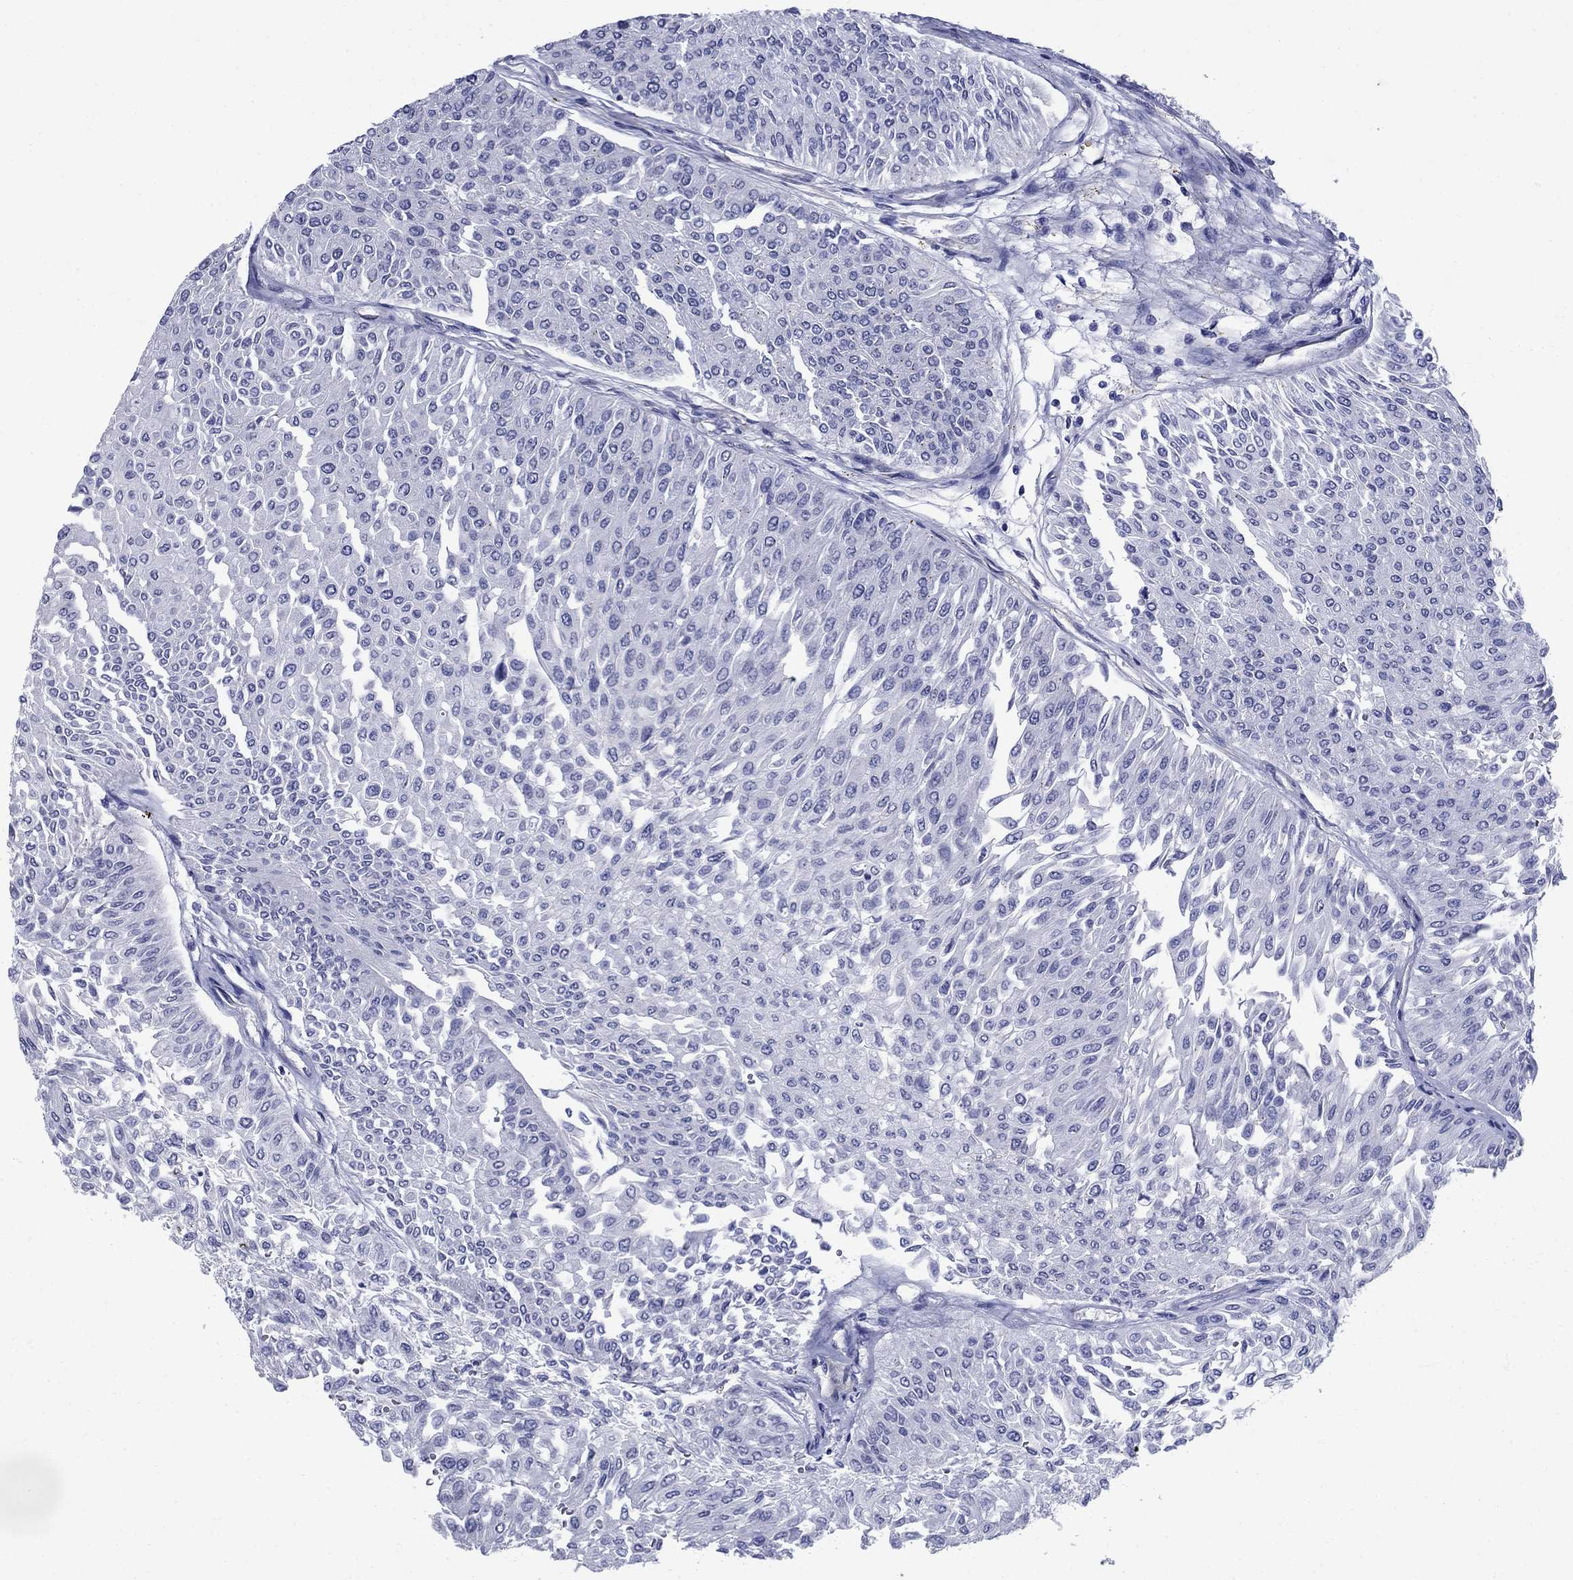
{"staining": {"intensity": "negative", "quantity": "none", "location": "none"}, "tissue": "urothelial cancer", "cell_type": "Tumor cells", "image_type": "cancer", "snomed": [{"axis": "morphology", "description": "Urothelial carcinoma, Low grade"}, {"axis": "topography", "description": "Urinary bladder"}], "caption": "The image shows no staining of tumor cells in urothelial cancer.", "gene": "SMCP", "patient": {"sex": "male", "age": 67}}